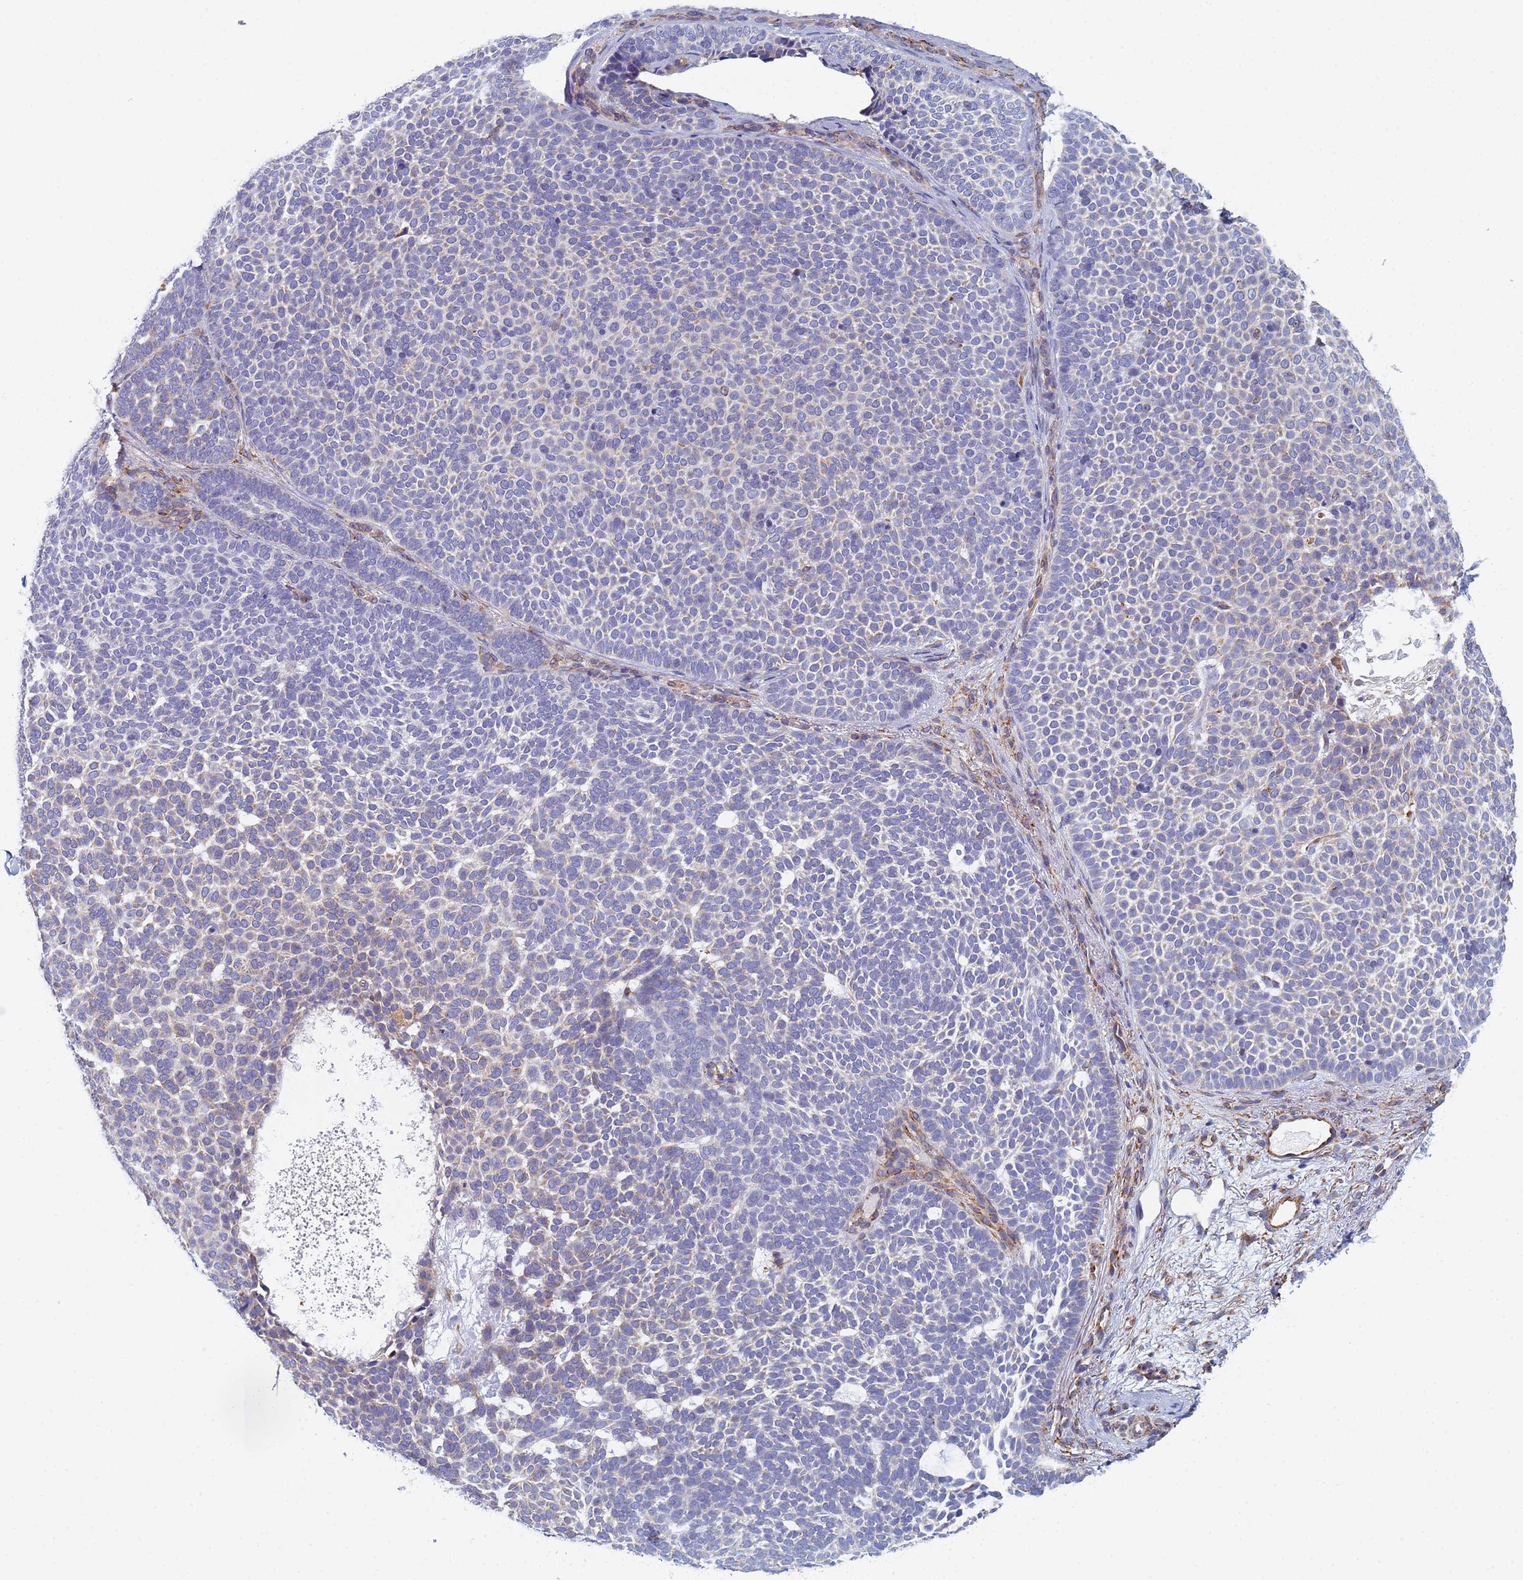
{"staining": {"intensity": "weak", "quantity": "<25%", "location": "cytoplasmic/membranous"}, "tissue": "skin cancer", "cell_type": "Tumor cells", "image_type": "cancer", "snomed": [{"axis": "morphology", "description": "Basal cell carcinoma"}, {"axis": "topography", "description": "Skin"}], "caption": "DAB immunohistochemical staining of skin cancer (basal cell carcinoma) demonstrates no significant positivity in tumor cells.", "gene": "GDAP2", "patient": {"sex": "female", "age": 77}}